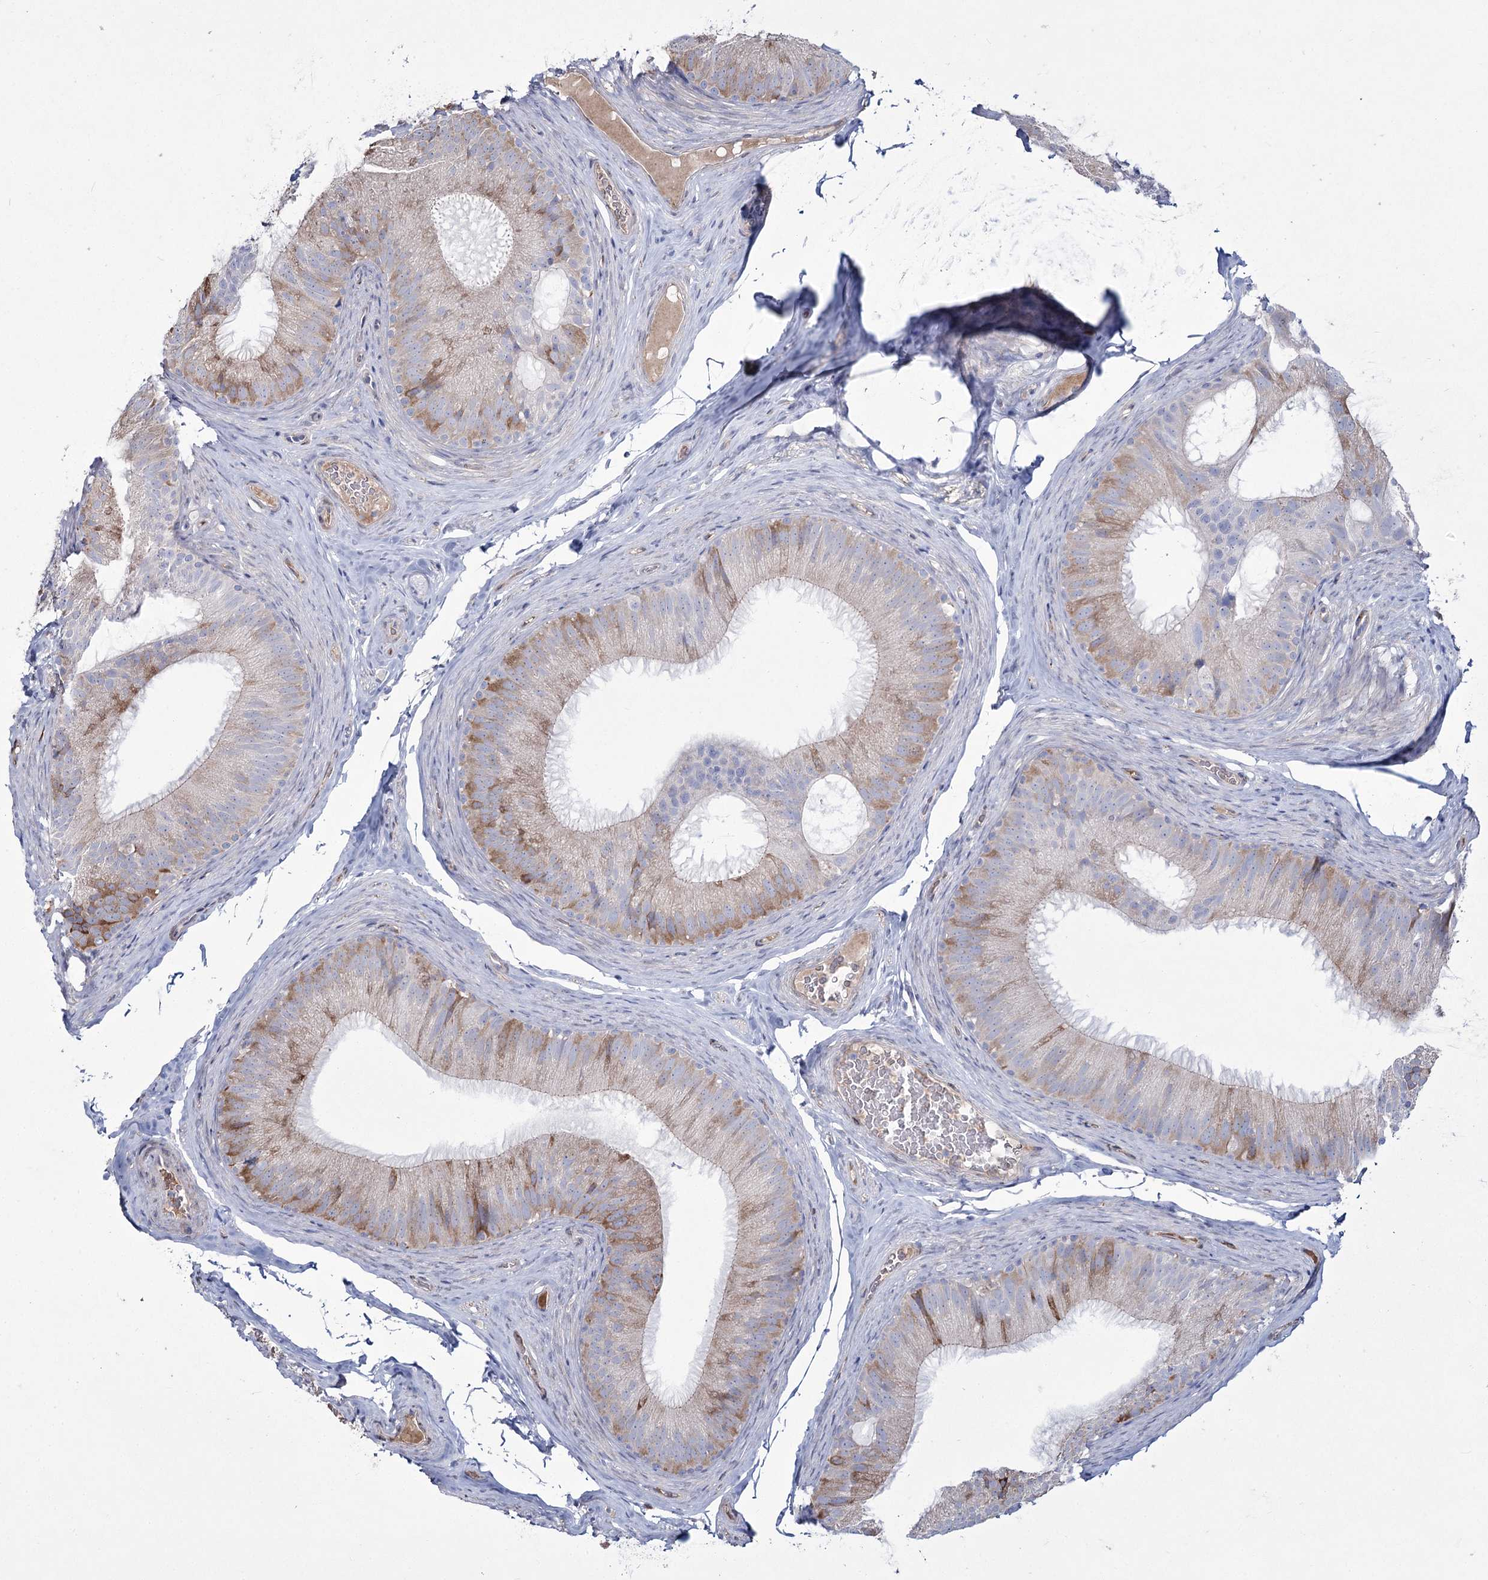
{"staining": {"intensity": "moderate", "quantity": "<25%", "location": "cytoplasmic/membranous"}, "tissue": "epididymis", "cell_type": "Glandular cells", "image_type": "normal", "snomed": [{"axis": "morphology", "description": "Normal tissue, NOS"}, {"axis": "topography", "description": "Epididymis"}], "caption": "The image displays staining of unremarkable epididymis, revealing moderate cytoplasmic/membranous protein positivity (brown color) within glandular cells. (Brightfield microscopy of DAB IHC at high magnification).", "gene": "ME3", "patient": {"sex": "male", "age": 34}}